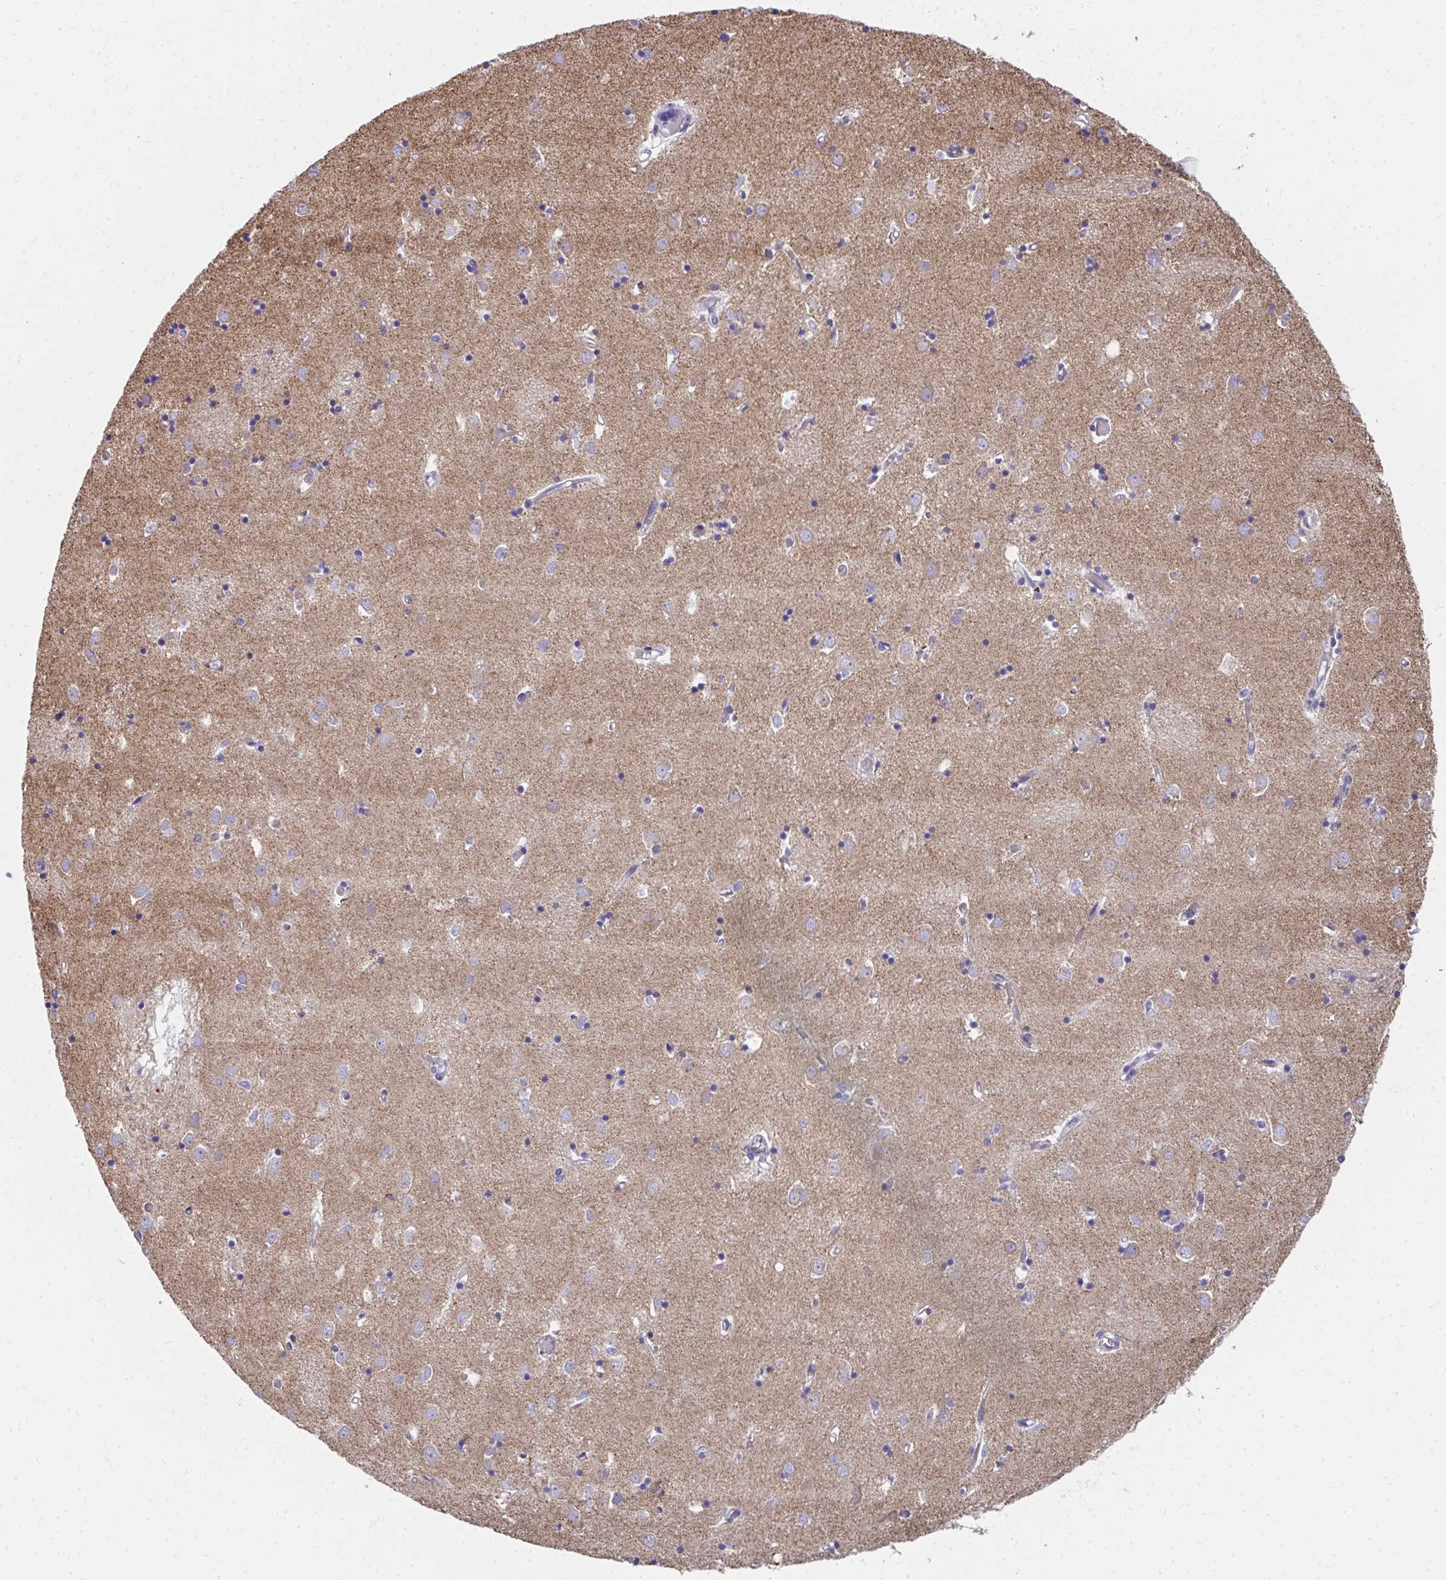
{"staining": {"intensity": "negative", "quantity": "none", "location": "none"}, "tissue": "caudate", "cell_type": "Glial cells", "image_type": "normal", "snomed": [{"axis": "morphology", "description": "Normal tissue, NOS"}, {"axis": "topography", "description": "Lateral ventricle wall"}], "caption": "Micrograph shows no significant protein staining in glial cells of benign caudate.", "gene": "IL37", "patient": {"sex": "male", "age": 70}}